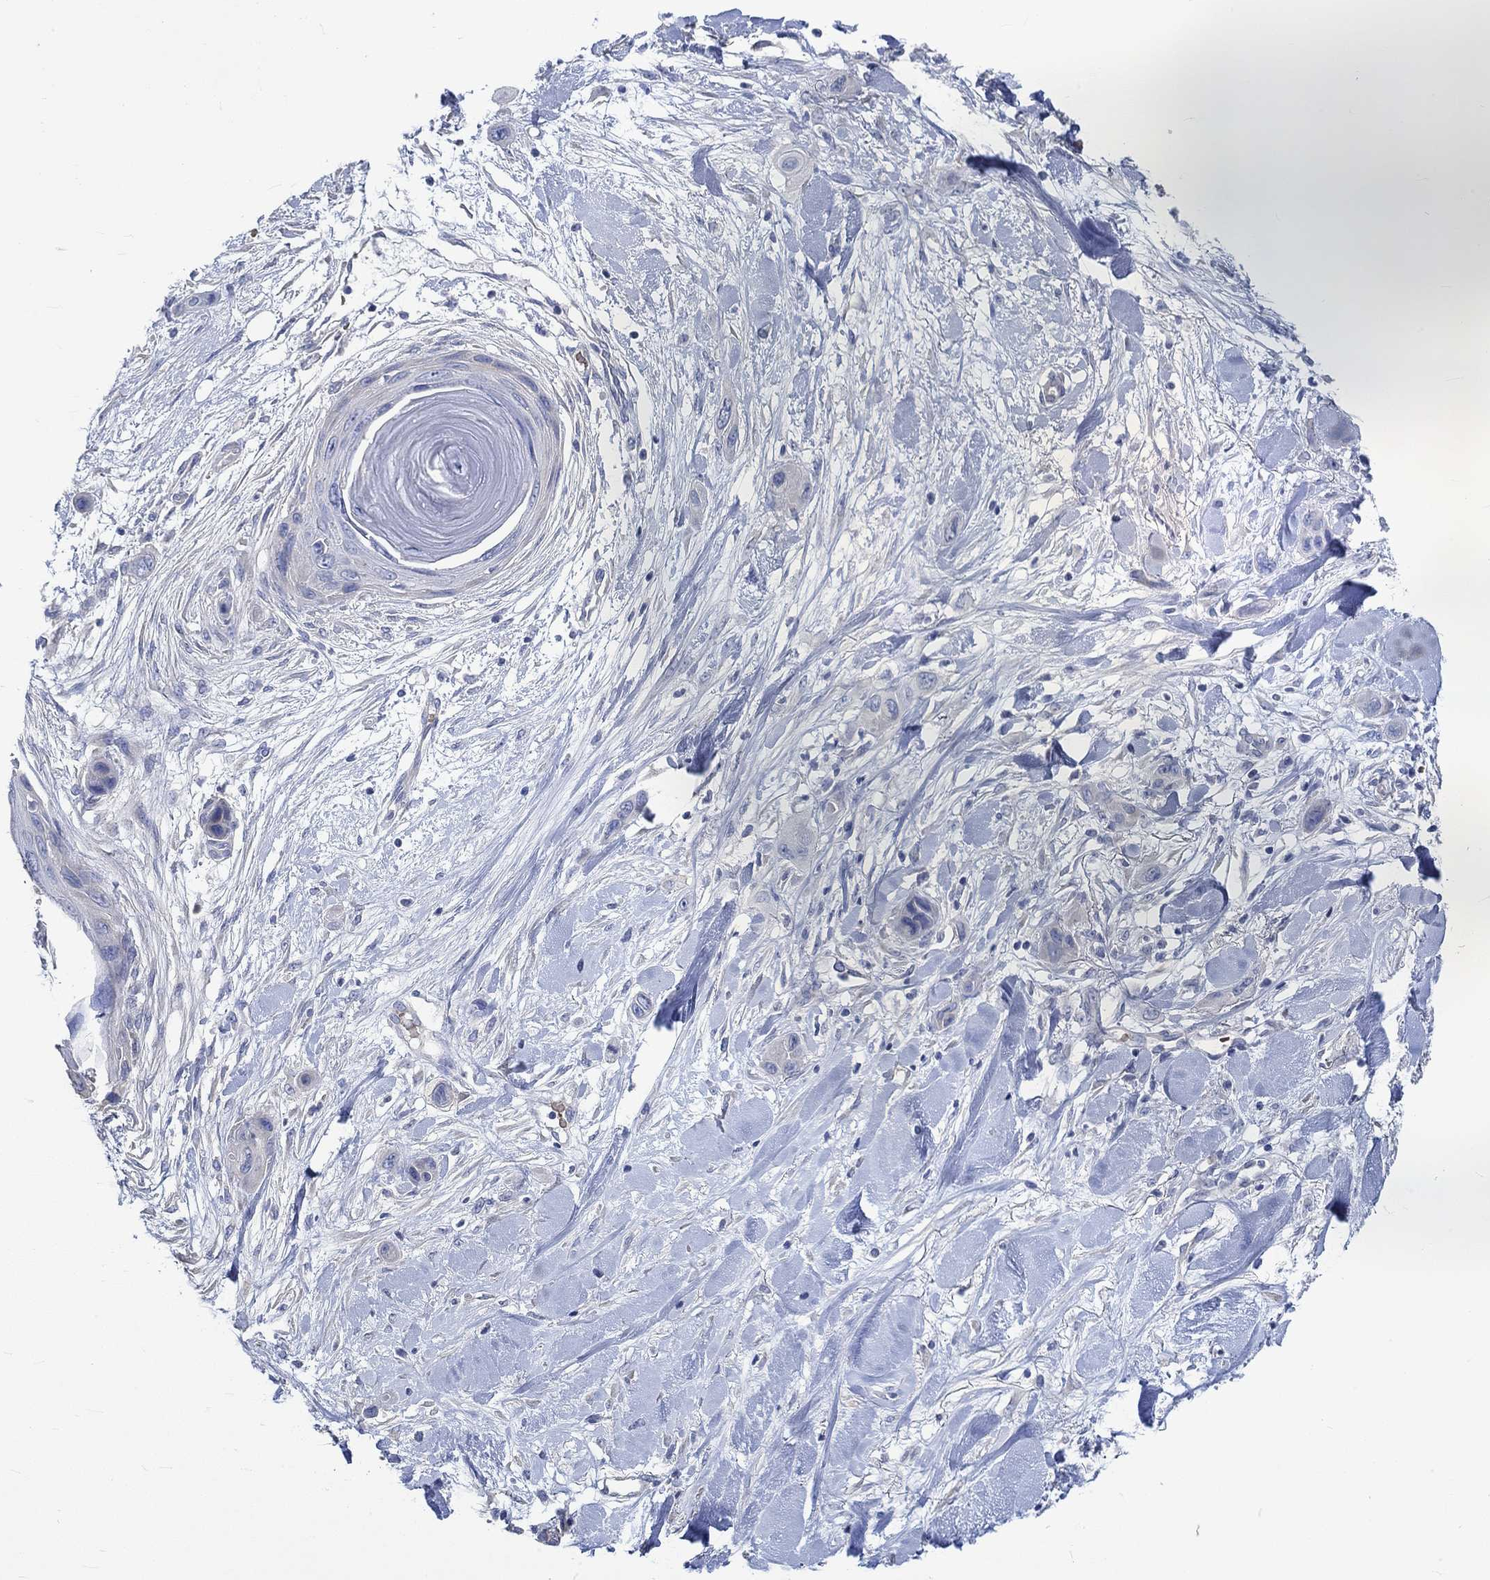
{"staining": {"intensity": "negative", "quantity": "none", "location": "none"}, "tissue": "skin cancer", "cell_type": "Tumor cells", "image_type": "cancer", "snomed": [{"axis": "morphology", "description": "Squamous cell carcinoma, NOS"}, {"axis": "topography", "description": "Skin"}], "caption": "DAB immunohistochemical staining of human skin cancer (squamous cell carcinoma) displays no significant positivity in tumor cells.", "gene": "KCNA1", "patient": {"sex": "male", "age": 79}}